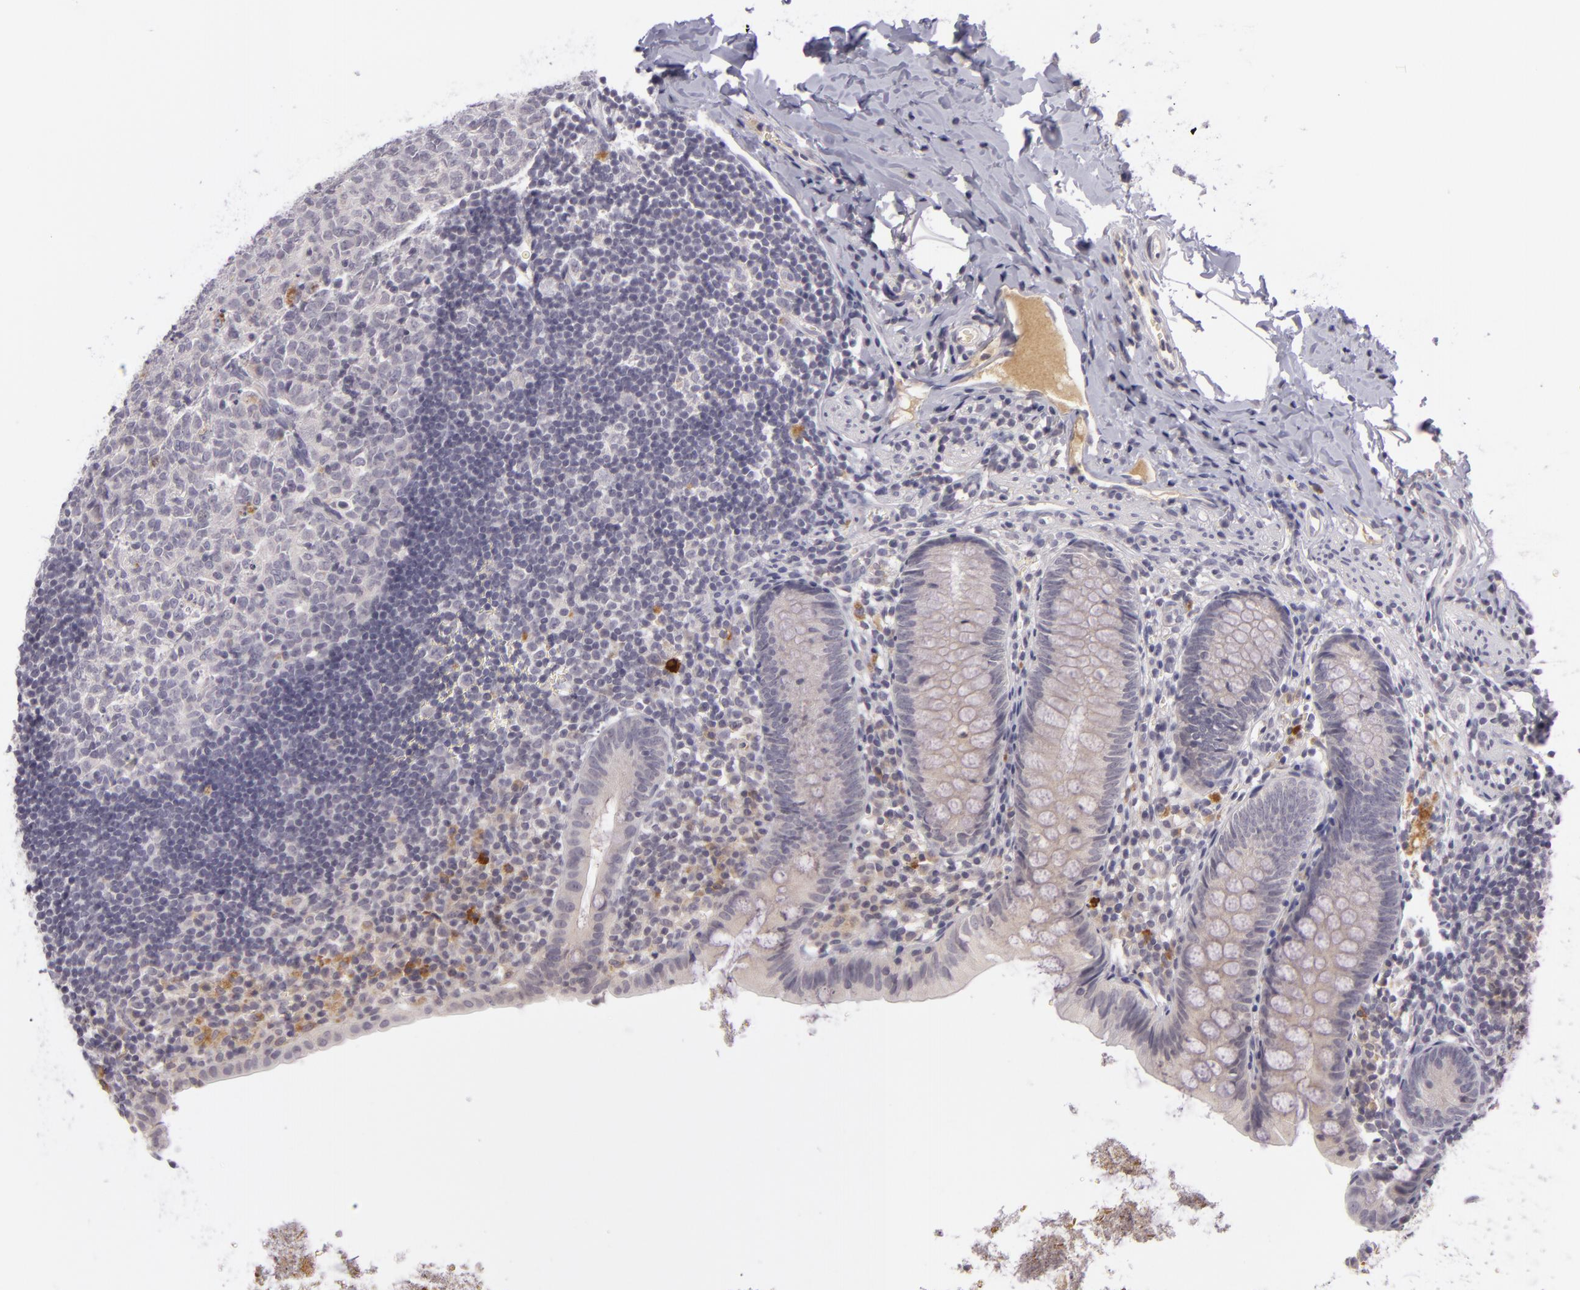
{"staining": {"intensity": "negative", "quantity": "none", "location": "none"}, "tissue": "appendix", "cell_type": "Glandular cells", "image_type": "normal", "snomed": [{"axis": "morphology", "description": "Normal tissue, NOS"}, {"axis": "topography", "description": "Appendix"}], "caption": "Immunohistochemistry micrograph of benign appendix: human appendix stained with DAB (3,3'-diaminobenzidine) displays no significant protein positivity in glandular cells.", "gene": "DAG1", "patient": {"sex": "female", "age": 9}}